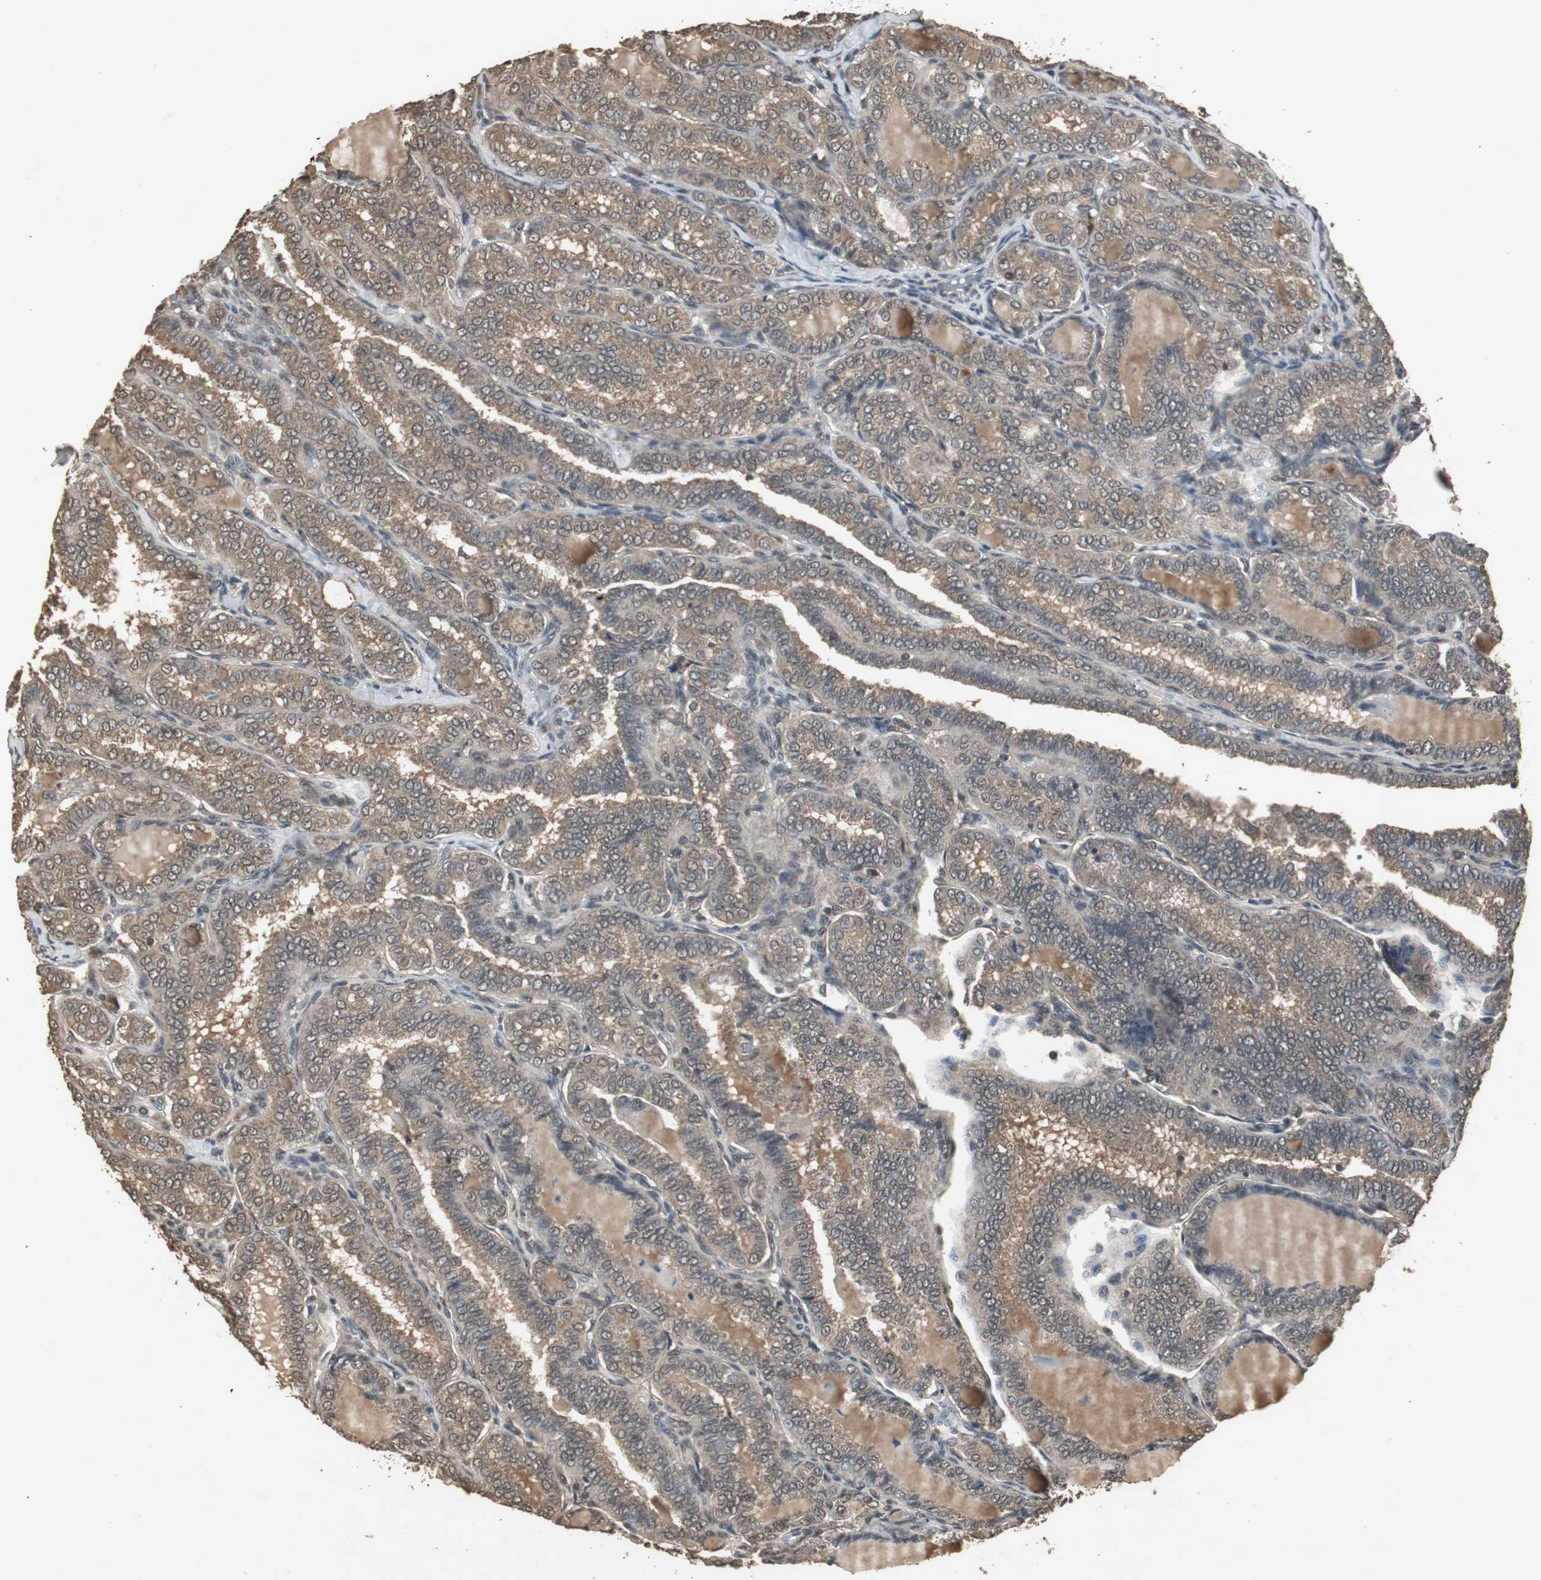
{"staining": {"intensity": "moderate", "quantity": ">75%", "location": "cytoplasmic/membranous"}, "tissue": "thyroid cancer", "cell_type": "Tumor cells", "image_type": "cancer", "snomed": [{"axis": "morphology", "description": "Papillary adenocarcinoma, NOS"}, {"axis": "topography", "description": "Thyroid gland"}], "caption": "Thyroid cancer stained with immunohistochemistry demonstrates moderate cytoplasmic/membranous staining in approximately >75% of tumor cells. (brown staining indicates protein expression, while blue staining denotes nuclei).", "gene": "EMX1", "patient": {"sex": "female", "age": 30}}